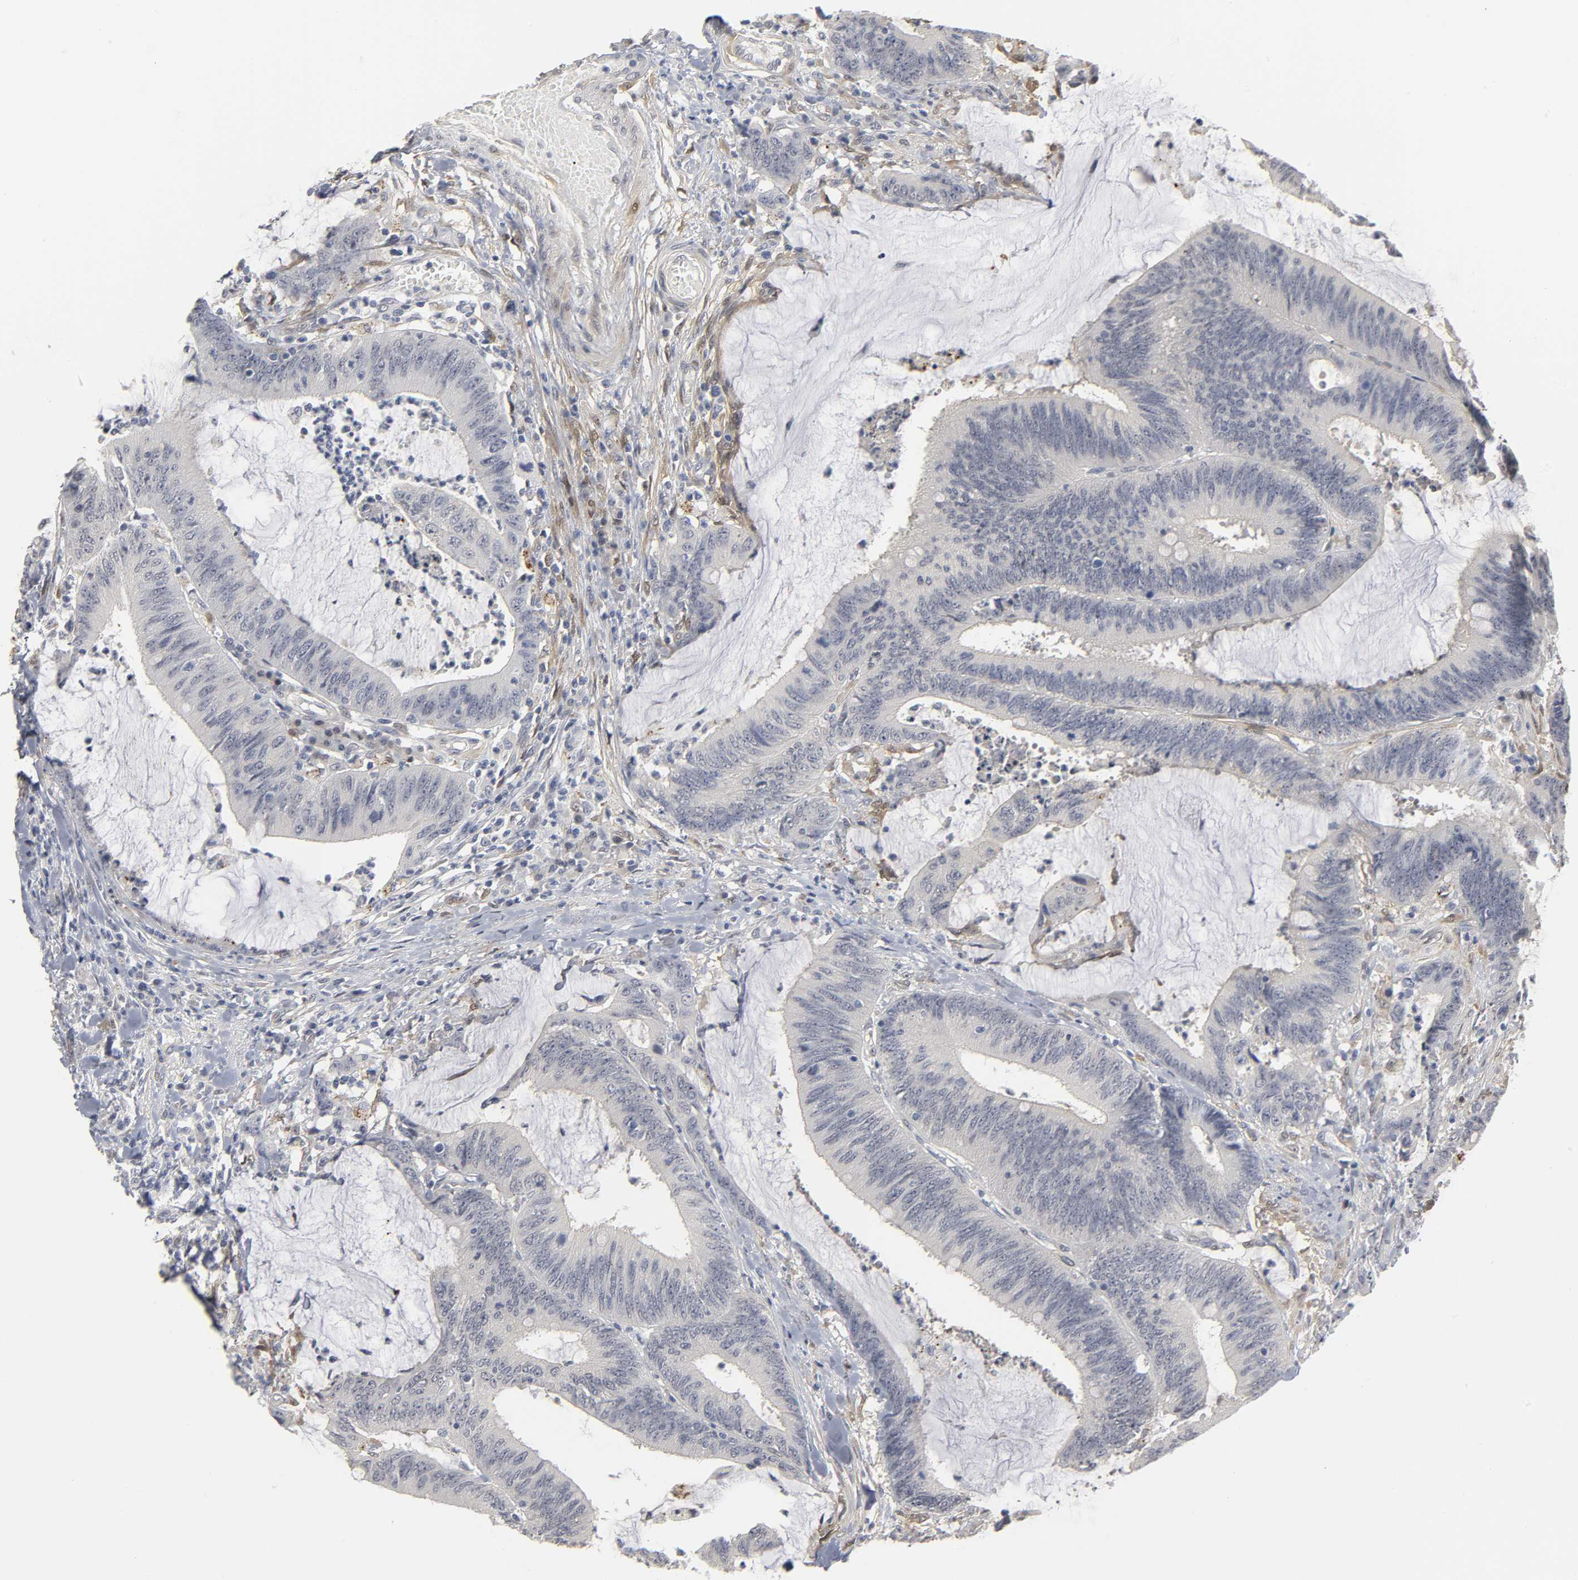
{"staining": {"intensity": "negative", "quantity": "none", "location": "none"}, "tissue": "colorectal cancer", "cell_type": "Tumor cells", "image_type": "cancer", "snomed": [{"axis": "morphology", "description": "Adenocarcinoma, NOS"}, {"axis": "topography", "description": "Rectum"}], "caption": "Micrograph shows no protein staining in tumor cells of adenocarcinoma (colorectal) tissue. (DAB IHC visualized using brightfield microscopy, high magnification).", "gene": "PDLIM3", "patient": {"sex": "female", "age": 66}}